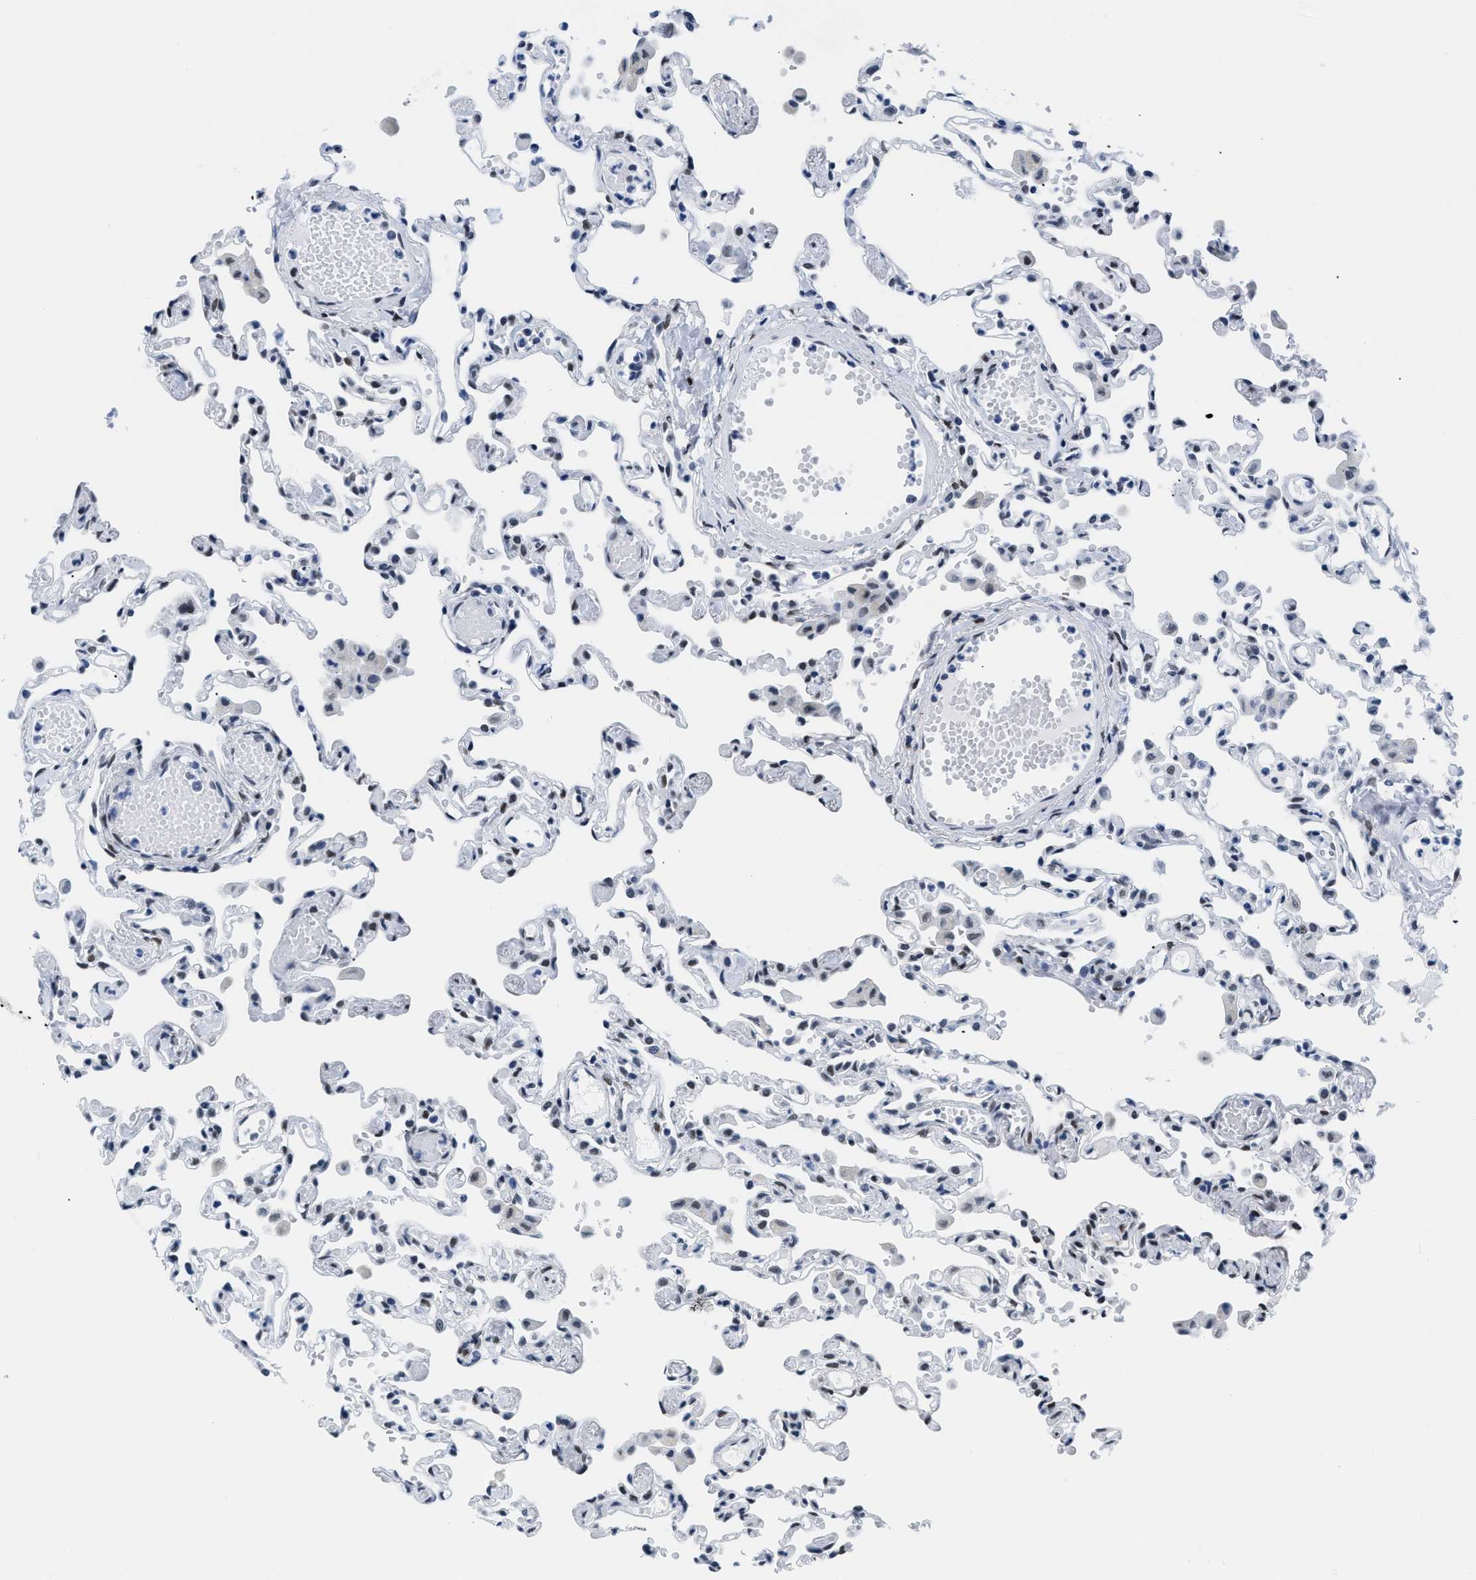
{"staining": {"intensity": "moderate", "quantity": "25%-75%", "location": "nuclear"}, "tissue": "lung", "cell_type": "Alveolar cells", "image_type": "normal", "snomed": [{"axis": "morphology", "description": "Normal tissue, NOS"}, {"axis": "topography", "description": "Bronchus"}, {"axis": "topography", "description": "Lung"}], "caption": "A medium amount of moderate nuclear staining is seen in about 25%-75% of alveolar cells in benign lung.", "gene": "CTBP1", "patient": {"sex": "female", "age": 49}}